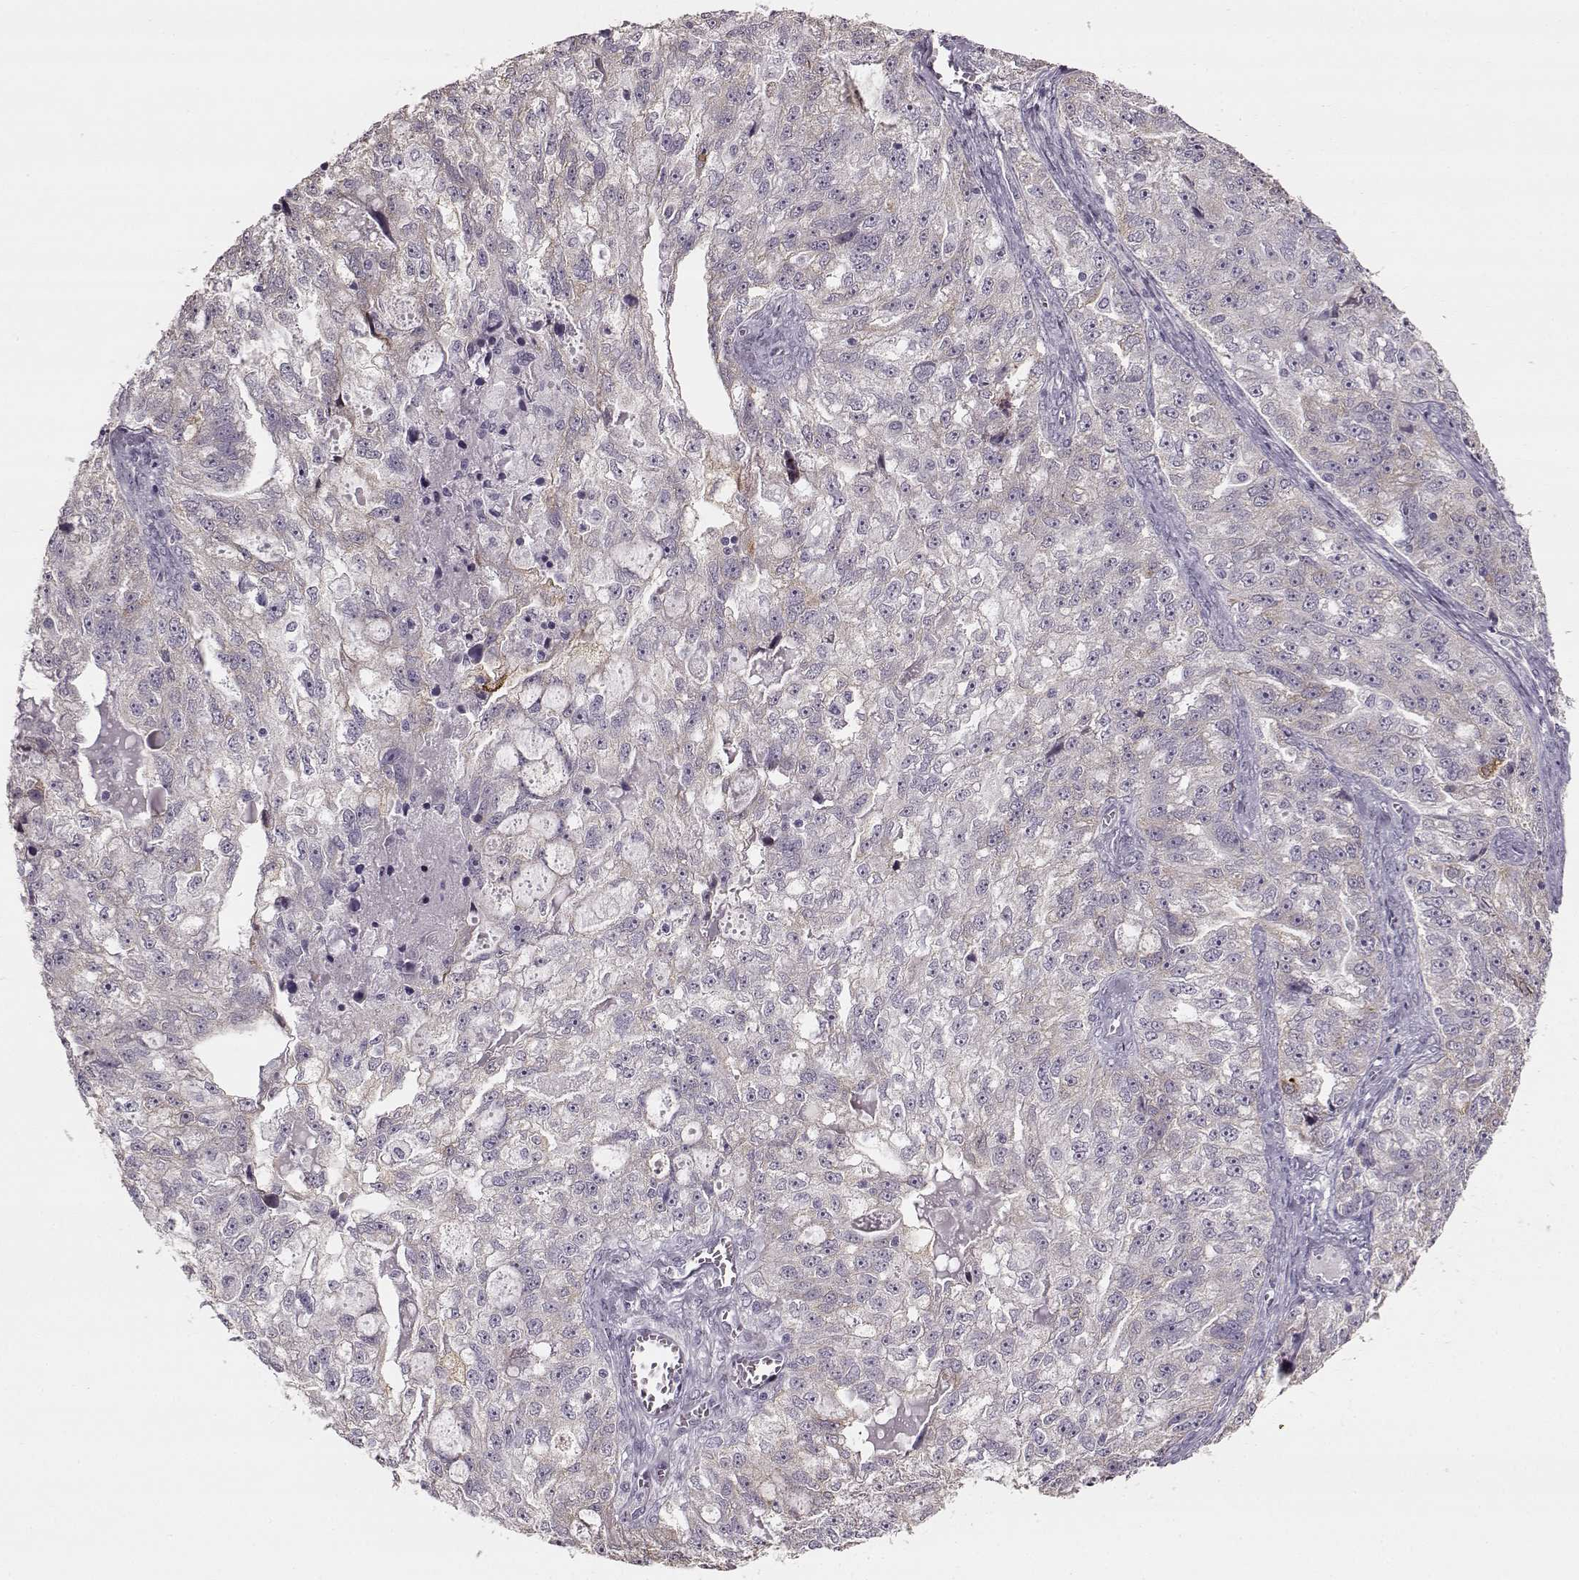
{"staining": {"intensity": "negative", "quantity": "none", "location": "none"}, "tissue": "ovarian cancer", "cell_type": "Tumor cells", "image_type": "cancer", "snomed": [{"axis": "morphology", "description": "Cystadenocarcinoma, serous, NOS"}, {"axis": "topography", "description": "Ovary"}], "caption": "This is a image of immunohistochemistry staining of ovarian cancer (serous cystadenocarcinoma), which shows no staining in tumor cells.", "gene": "MAP6D1", "patient": {"sex": "female", "age": 51}}